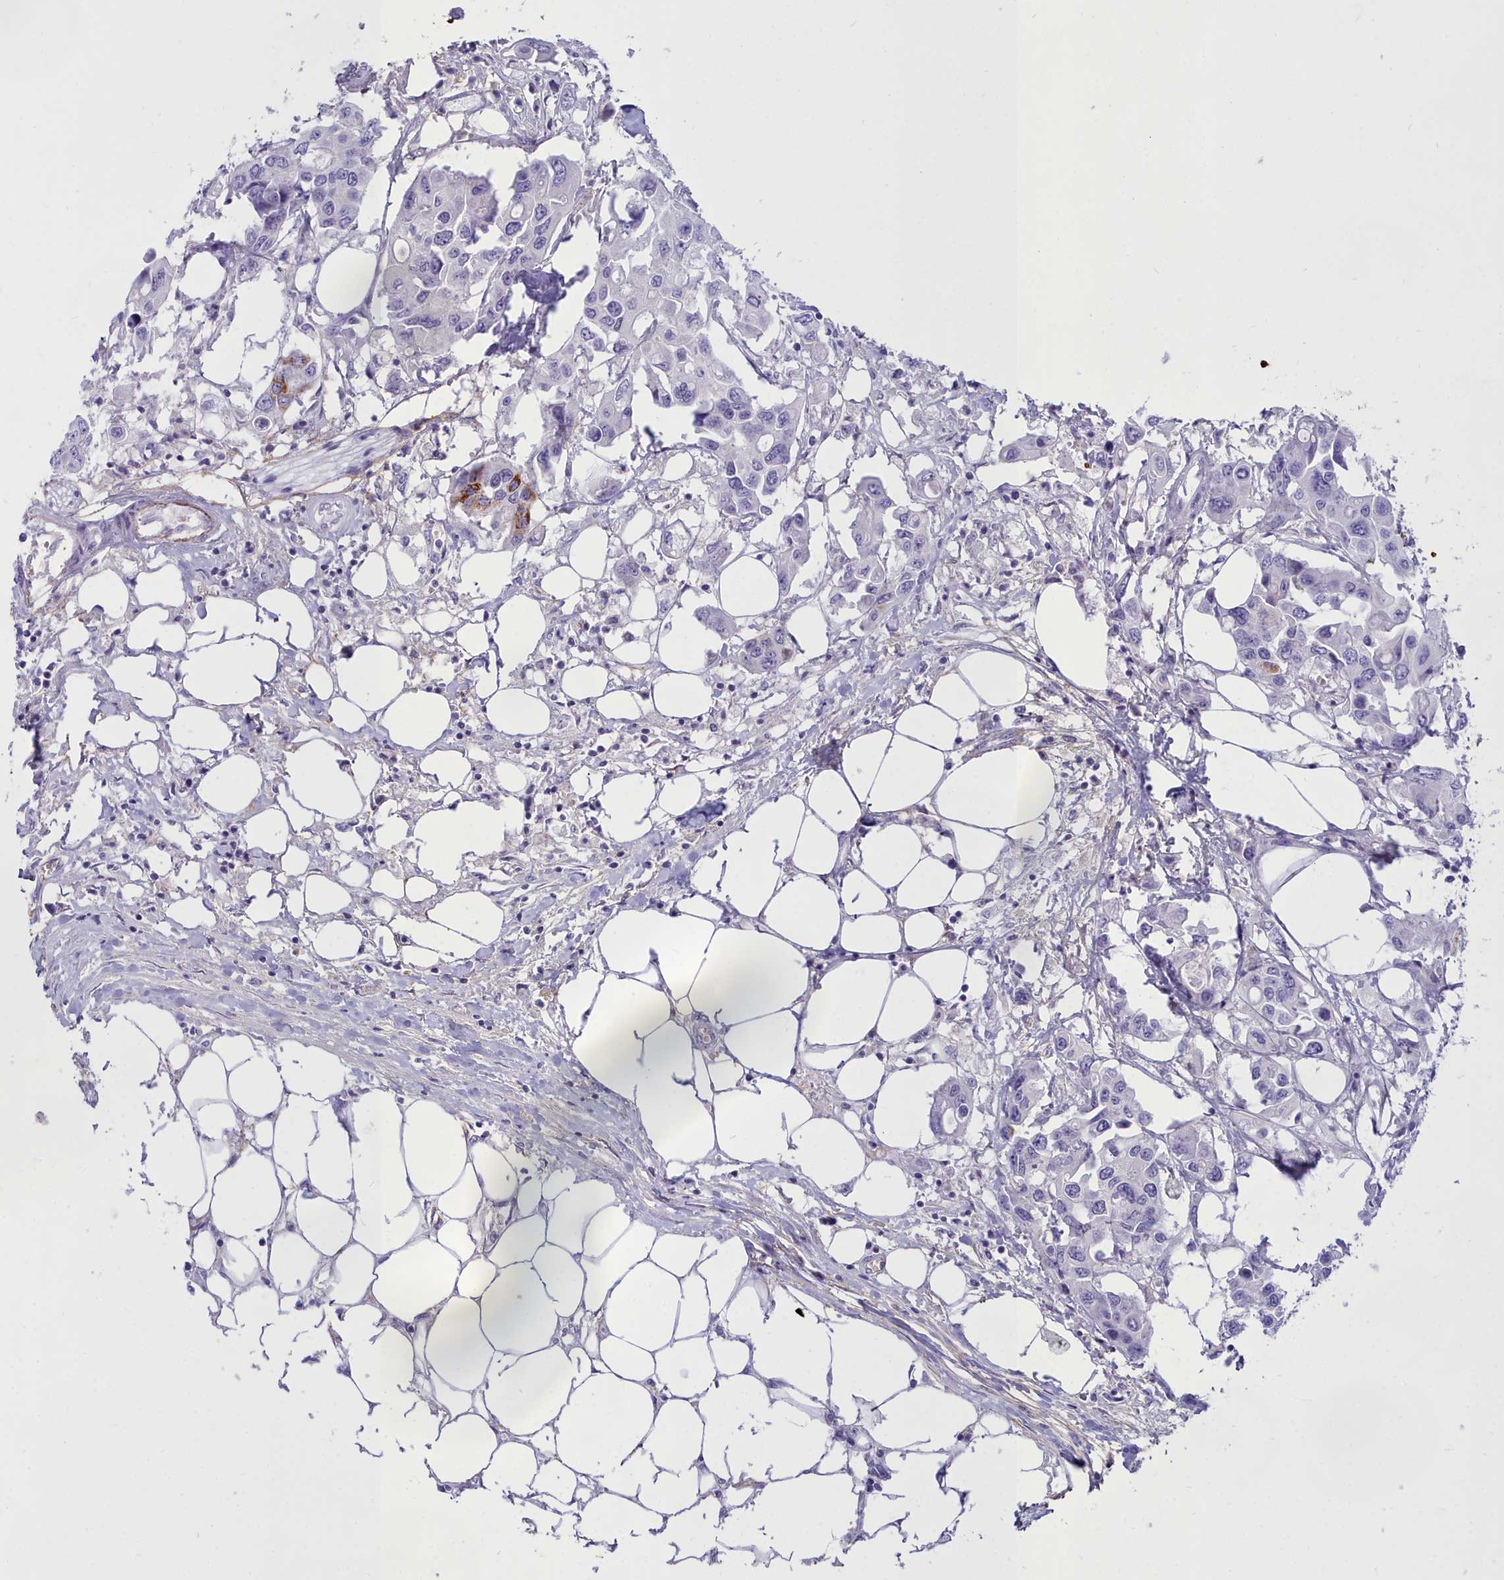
{"staining": {"intensity": "moderate", "quantity": "<25%", "location": "cytoplasmic/membranous"}, "tissue": "colorectal cancer", "cell_type": "Tumor cells", "image_type": "cancer", "snomed": [{"axis": "morphology", "description": "Adenocarcinoma, NOS"}, {"axis": "topography", "description": "Colon"}], "caption": "Adenocarcinoma (colorectal) tissue exhibits moderate cytoplasmic/membranous positivity in approximately <25% of tumor cells, visualized by immunohistochemistry.", "gene": "OSTN", "patient": {"sex": "male", "age": 77}}